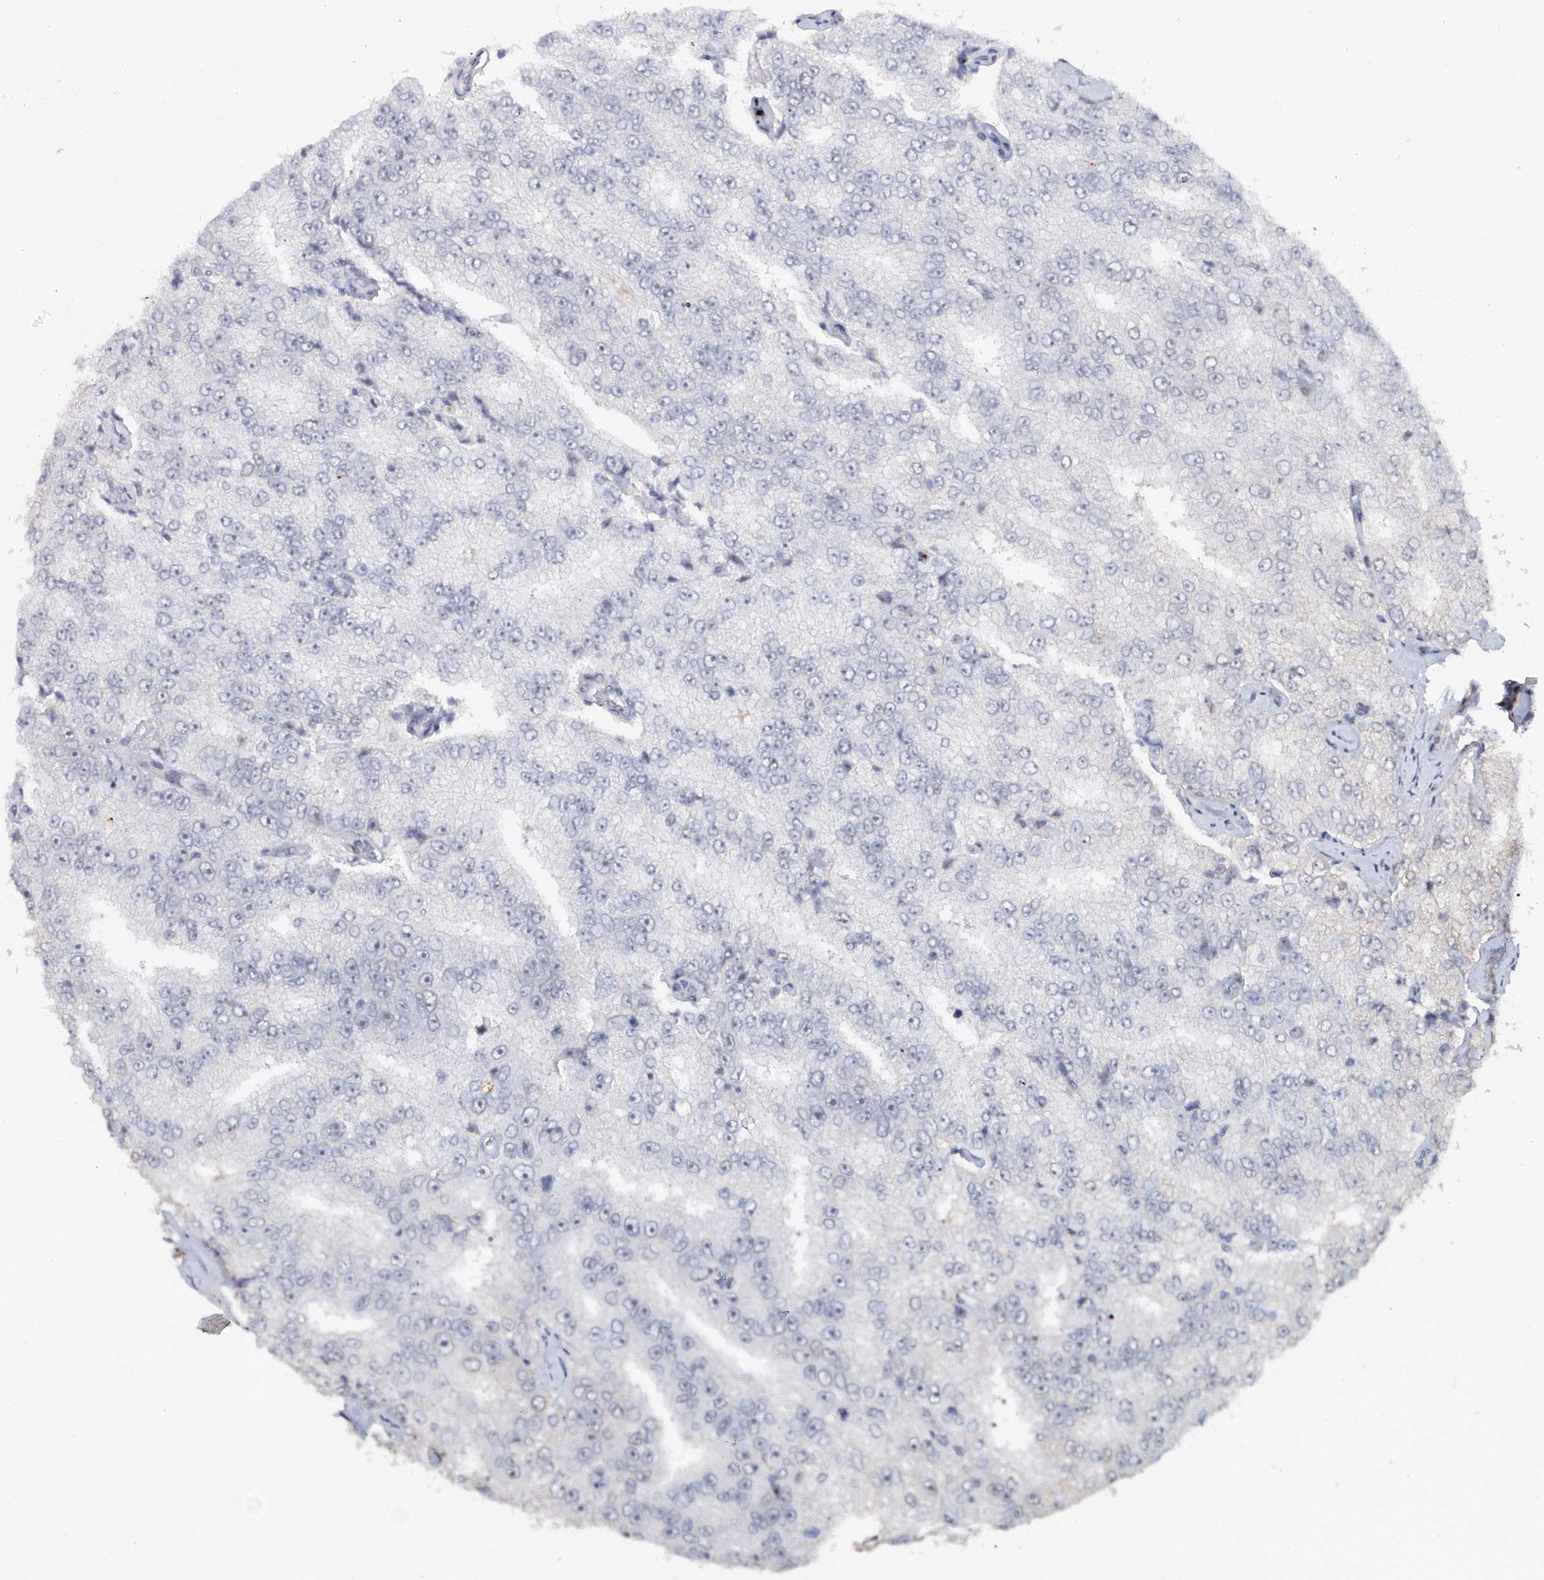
{"staining": {"intensity": "negative", "quantity": "none", "location": "none"}, "tissue": "prostate cancer", "cell_type": "Tumor cells", "image_type": "cancer", "snomed": [{"axis": "morphology", "description": "Adenocarcinoma, High grade"}, {"axis": "topography", "description": "Prostate"}], "caption": "Prostate cancer (high-grade adenocarcinoma) was stained to show a protein in brown. There is no significant staining in tumor cells.", "gene": "ASCL4", "patient": {"sex": "male", "age": 58}}